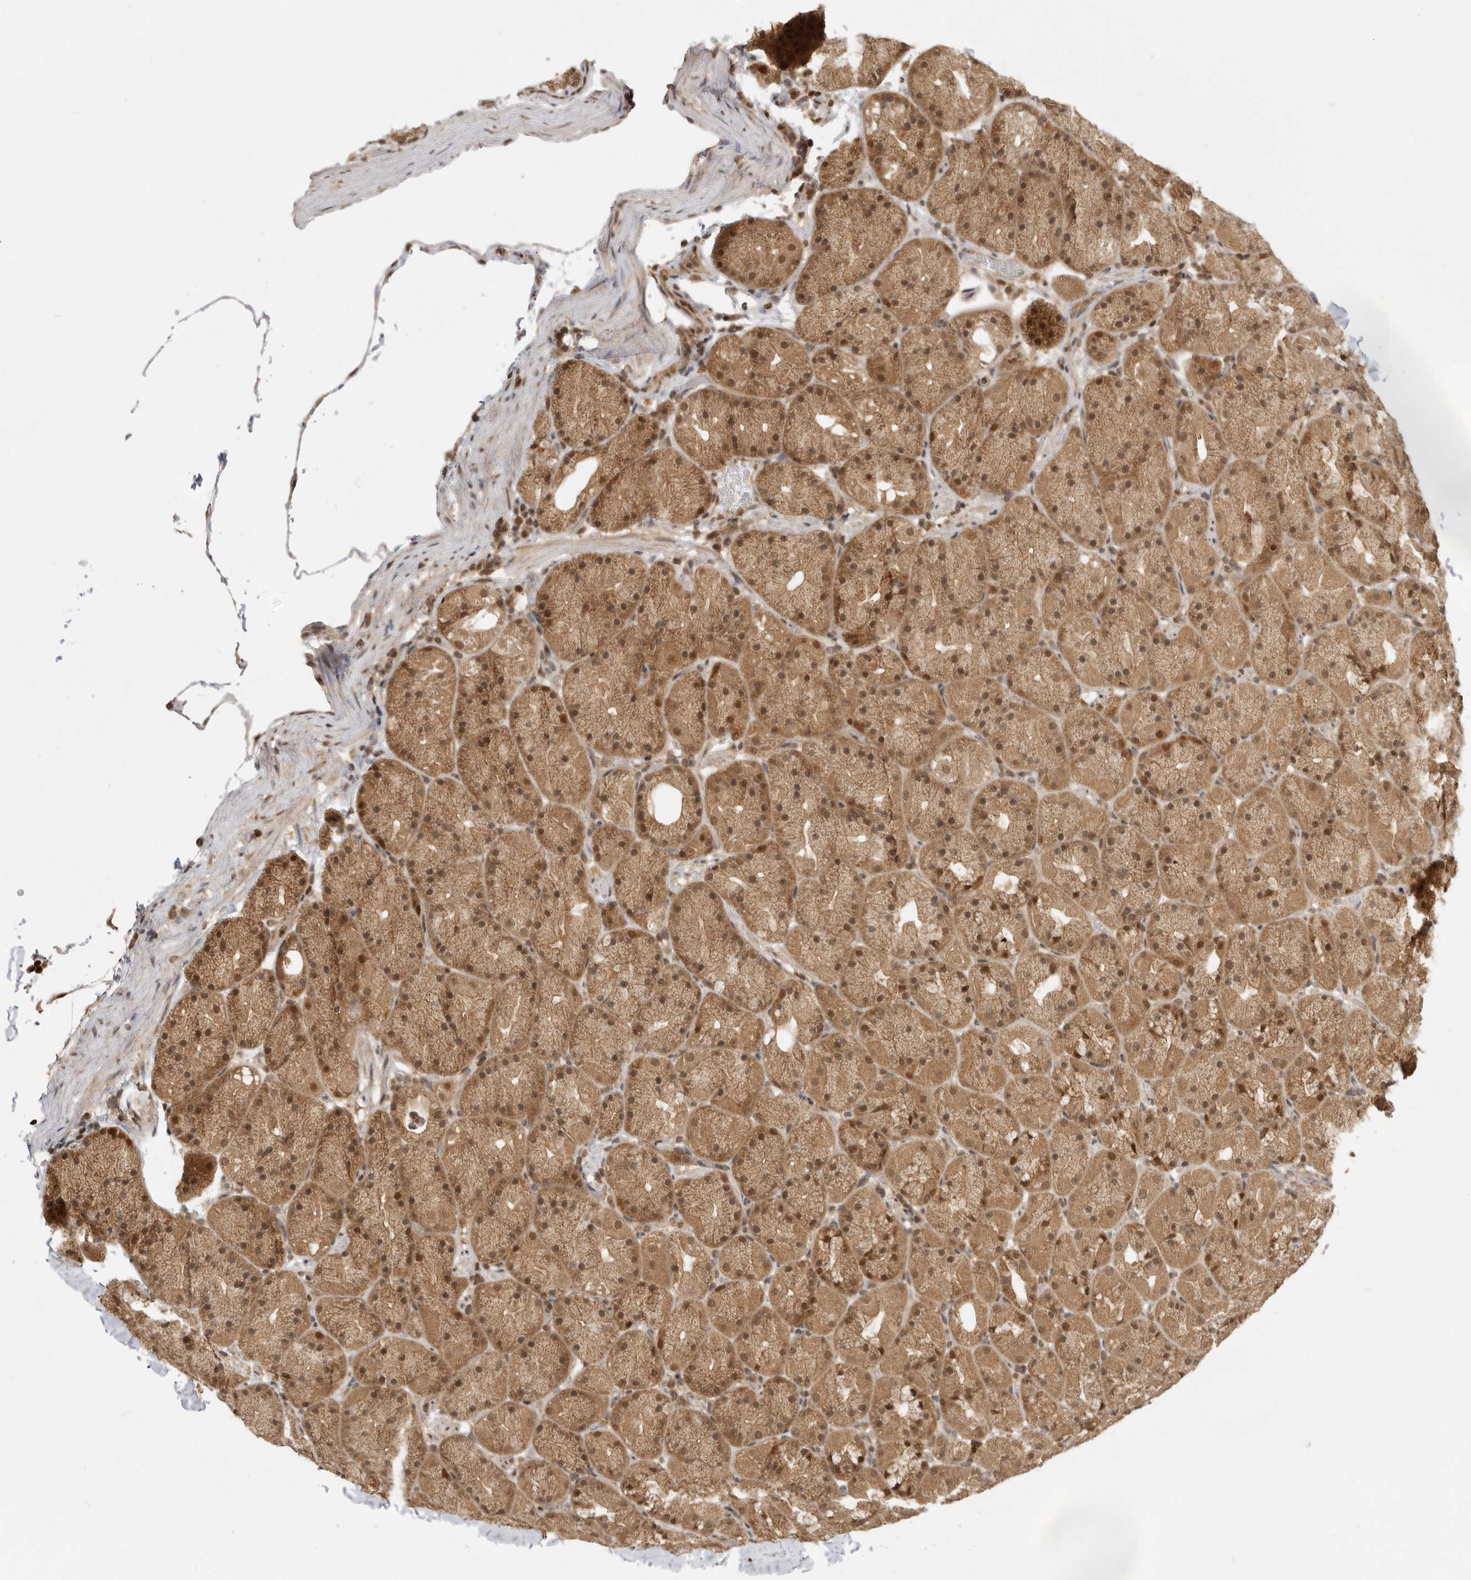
{"staining": {"intensity": "strong", "quantity": ">75%", "location": "cytoplasmic/membranous,nuclear"}, "tissue": "stomach", "cell_type": "Glandular cells", "image_type": "normal", "snomed": [{"axis": "morphology", "description": "Normal tissue, NOS"}, {"axis": "topography", "description": "Stomach, upper"}, {"axis": "topography", "description": "Stomach"}], "caption": "Protein expression analysis of normal stomach displays strong cytoplasmic/membranous,nuclear staining in about >75% of glandular cells. The staining was performed using DAB (3,3'-diaminobenzidine), with brown indicating positive protein expression. Nuclei are stained blue with hematoxylin.", "gene": "ADPRS", "patient": {"sex": "male", "age": 48}}